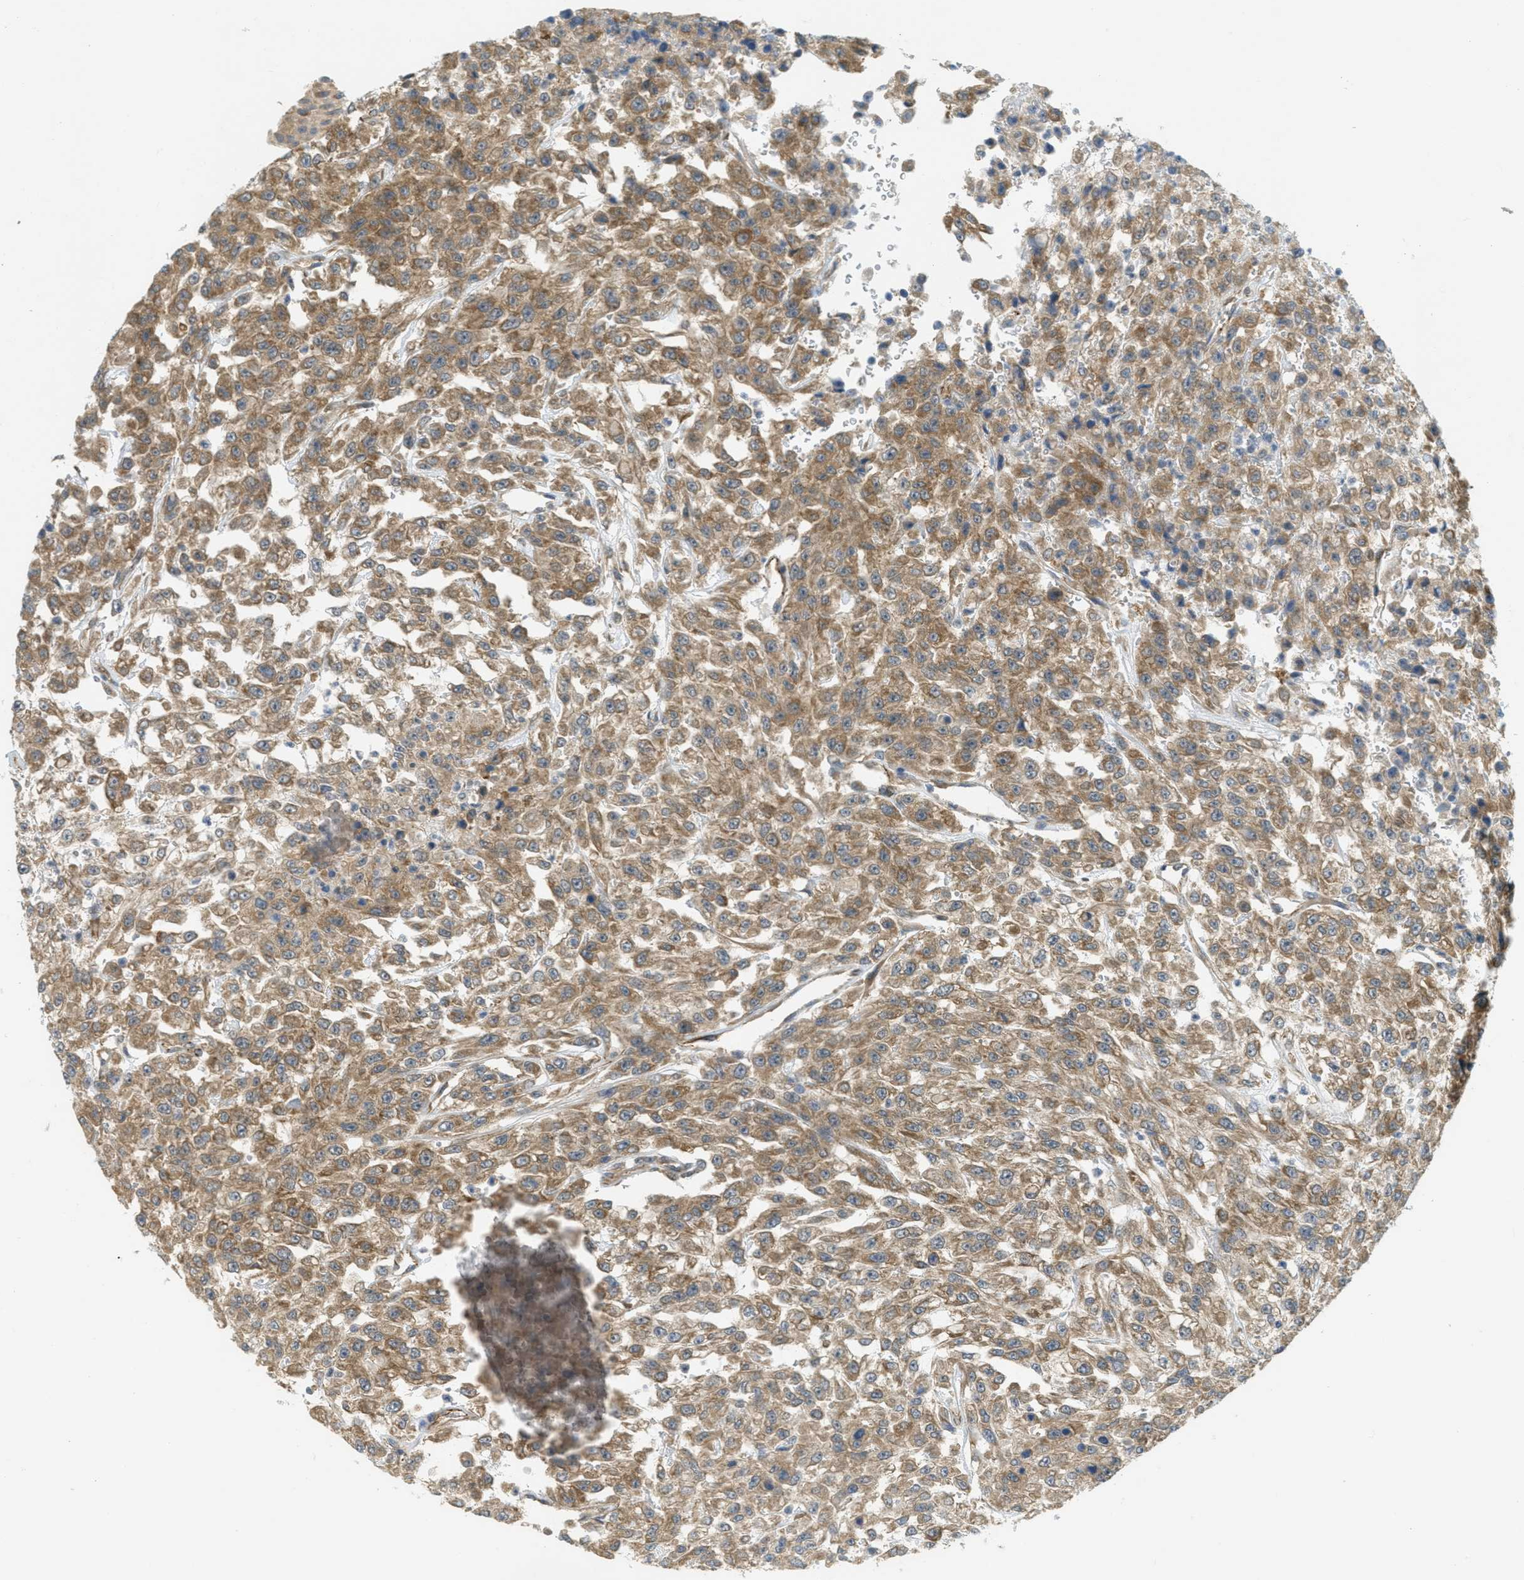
{"staining": {"intensity": "moderate", "quantity": ">75%", "location": "cytoplasmic/membranous"}, "tissue": "urothelial cancer", "cell_type": "Tumor cells", "image_type": "cancer", "snomed": [{"axis": "morphology", "description": "Urothelial carcinoma, High grade"}, {"axis": "topography", "description": "Urinary bladder"}], "caption": "An image of human urothelial carcinoma (high-grade) stained for a protein shows moderate cytoplasmic/membranous brown staining in tumor cells.", "gene": "JCAD", "patient": {"sex": "male", "age": 46}}